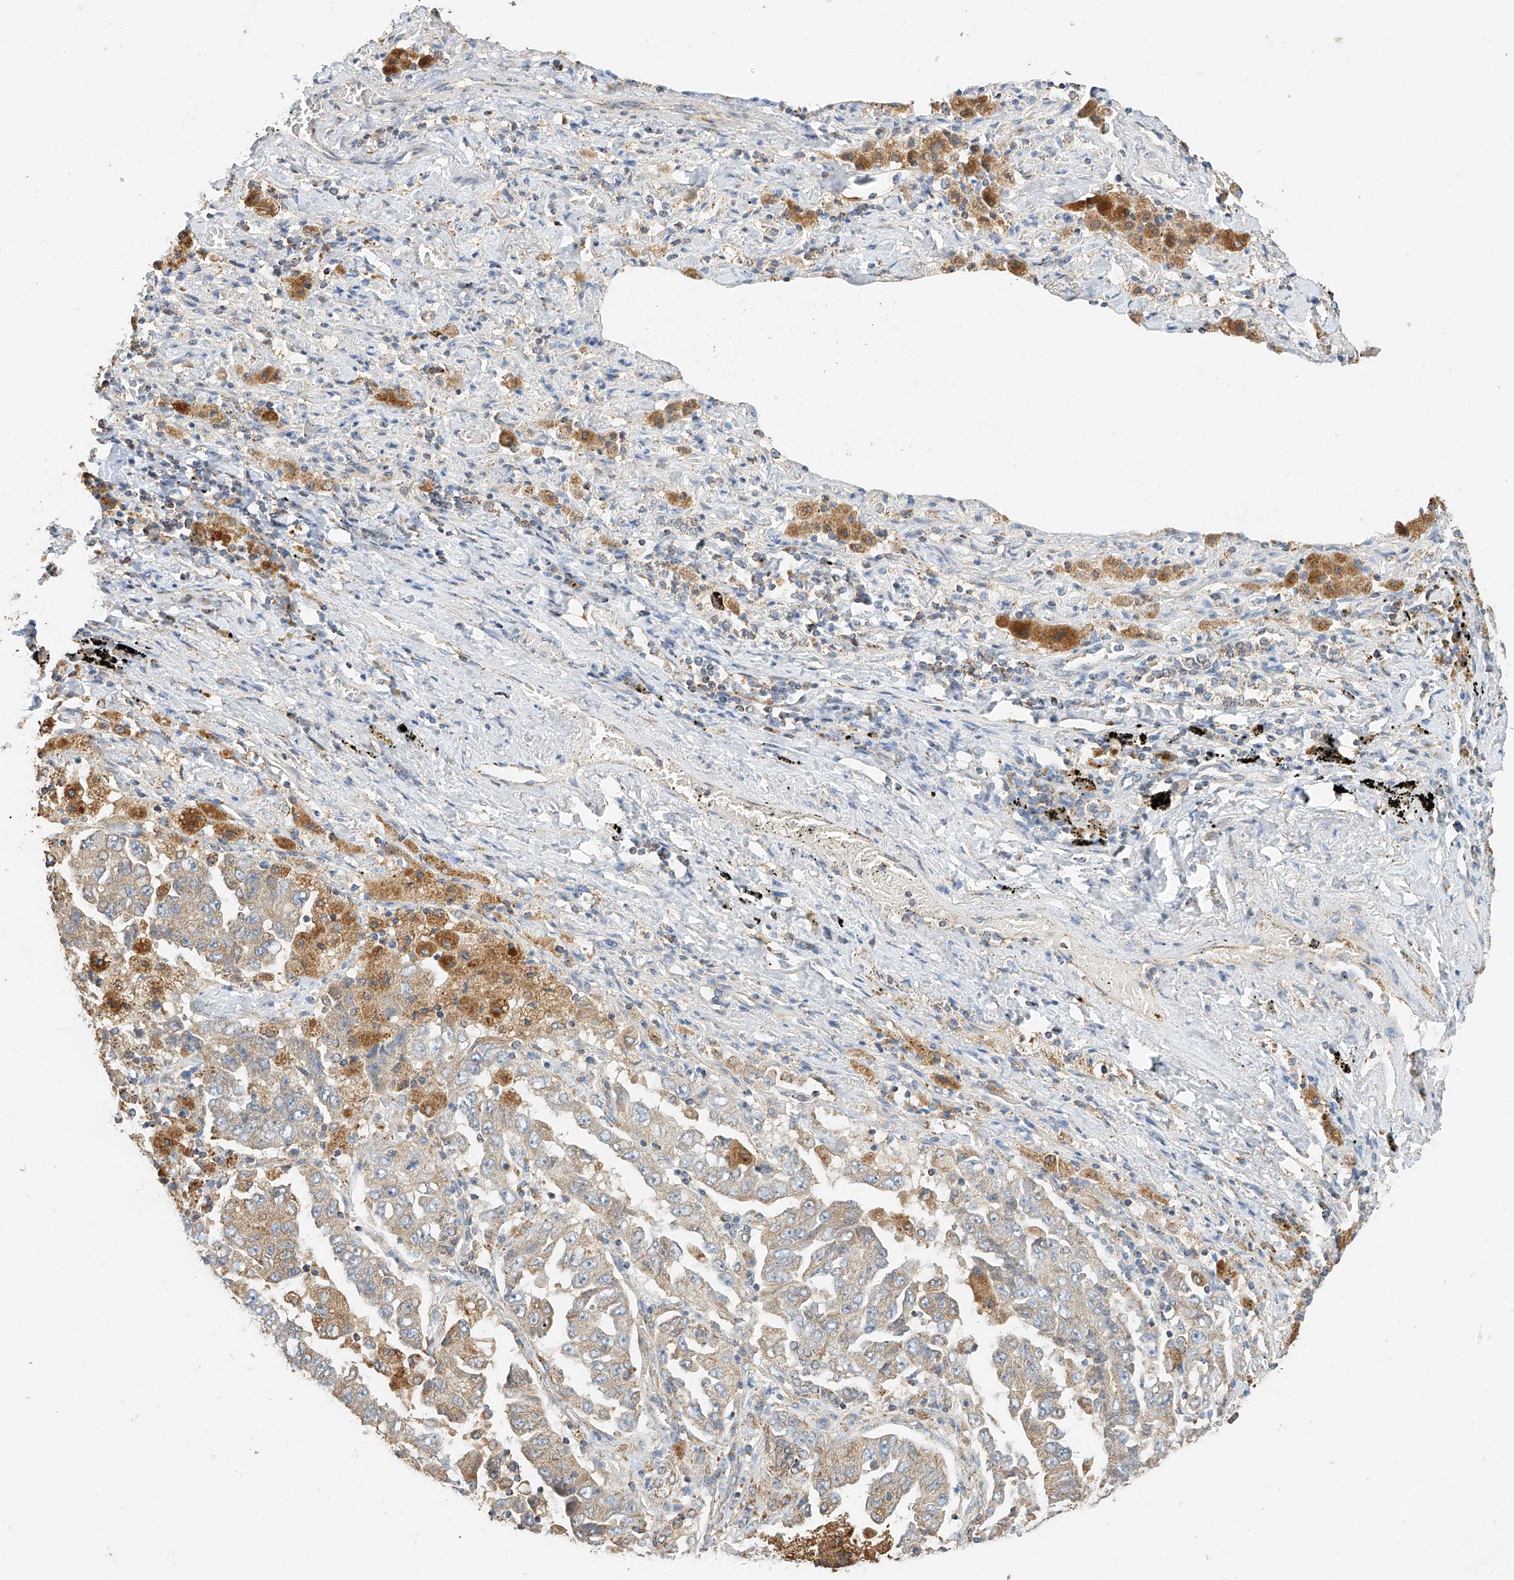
{"staining": {"intensity": "weak", "quantity": "25%-75%", "location": "cytoplasmic/membranous"}, "tissue": "lung cancer", "cell_type": "Tumor cells", "image_type": "cancer", "snomed": [{"axis": "morphology", "description": "Adenocarcinoma, NOS"}, {"axis": "topography", "description": "Lung"}], "caption": "Adenocarcinoma (lung) stained with IHC exhibits weak cytoplasmic/membranous staining in approximately 25%-75% of tumor cells. Using DAB (3,3'-diaminobenzidine) (brown) and hematoxylin (blue) stains, captured at high magnification using brightfield microscopy.", "gene": "YIPF7", "patient": {"sex": "female", "age": 51}}